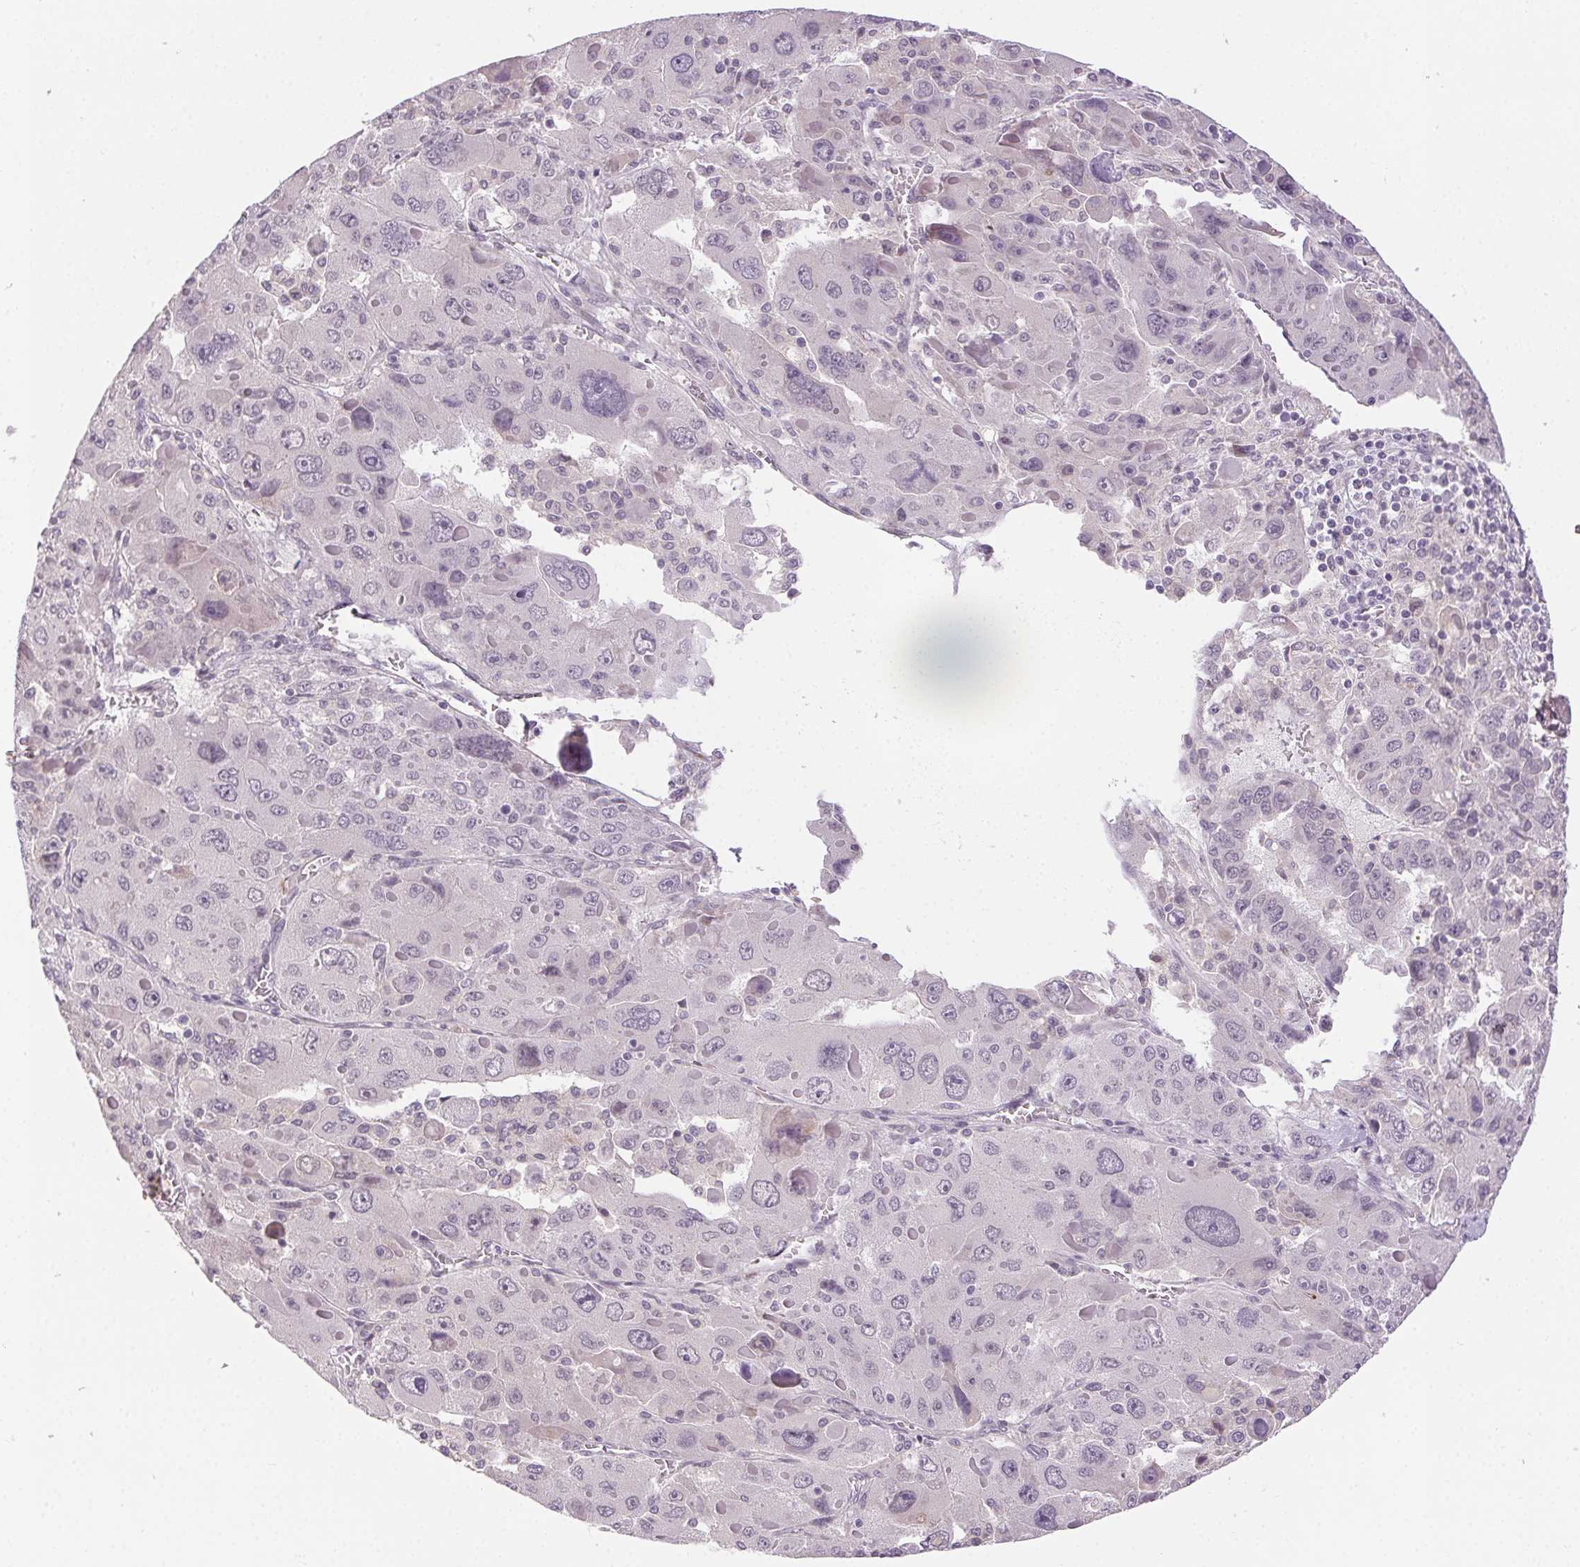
{"staining": {"intensity": "negative", "quantity": "none", "location": "none"}, "tissue": "liver cancer", "cell_type": "Tumor cells", "image_type": "cancer", "snomed": [{"axis": "morphology", "description": "Carcinoma, Hepatocellular, NOS"}, {"axis": "topography", "description": "Liver"}], "caption": "Micrograph shows no significant protein expression in tumor cells of hepatocellular carcinoma (liver).", "gene": "FAM168A", "patient": {"sex": "female", "age": 41}}